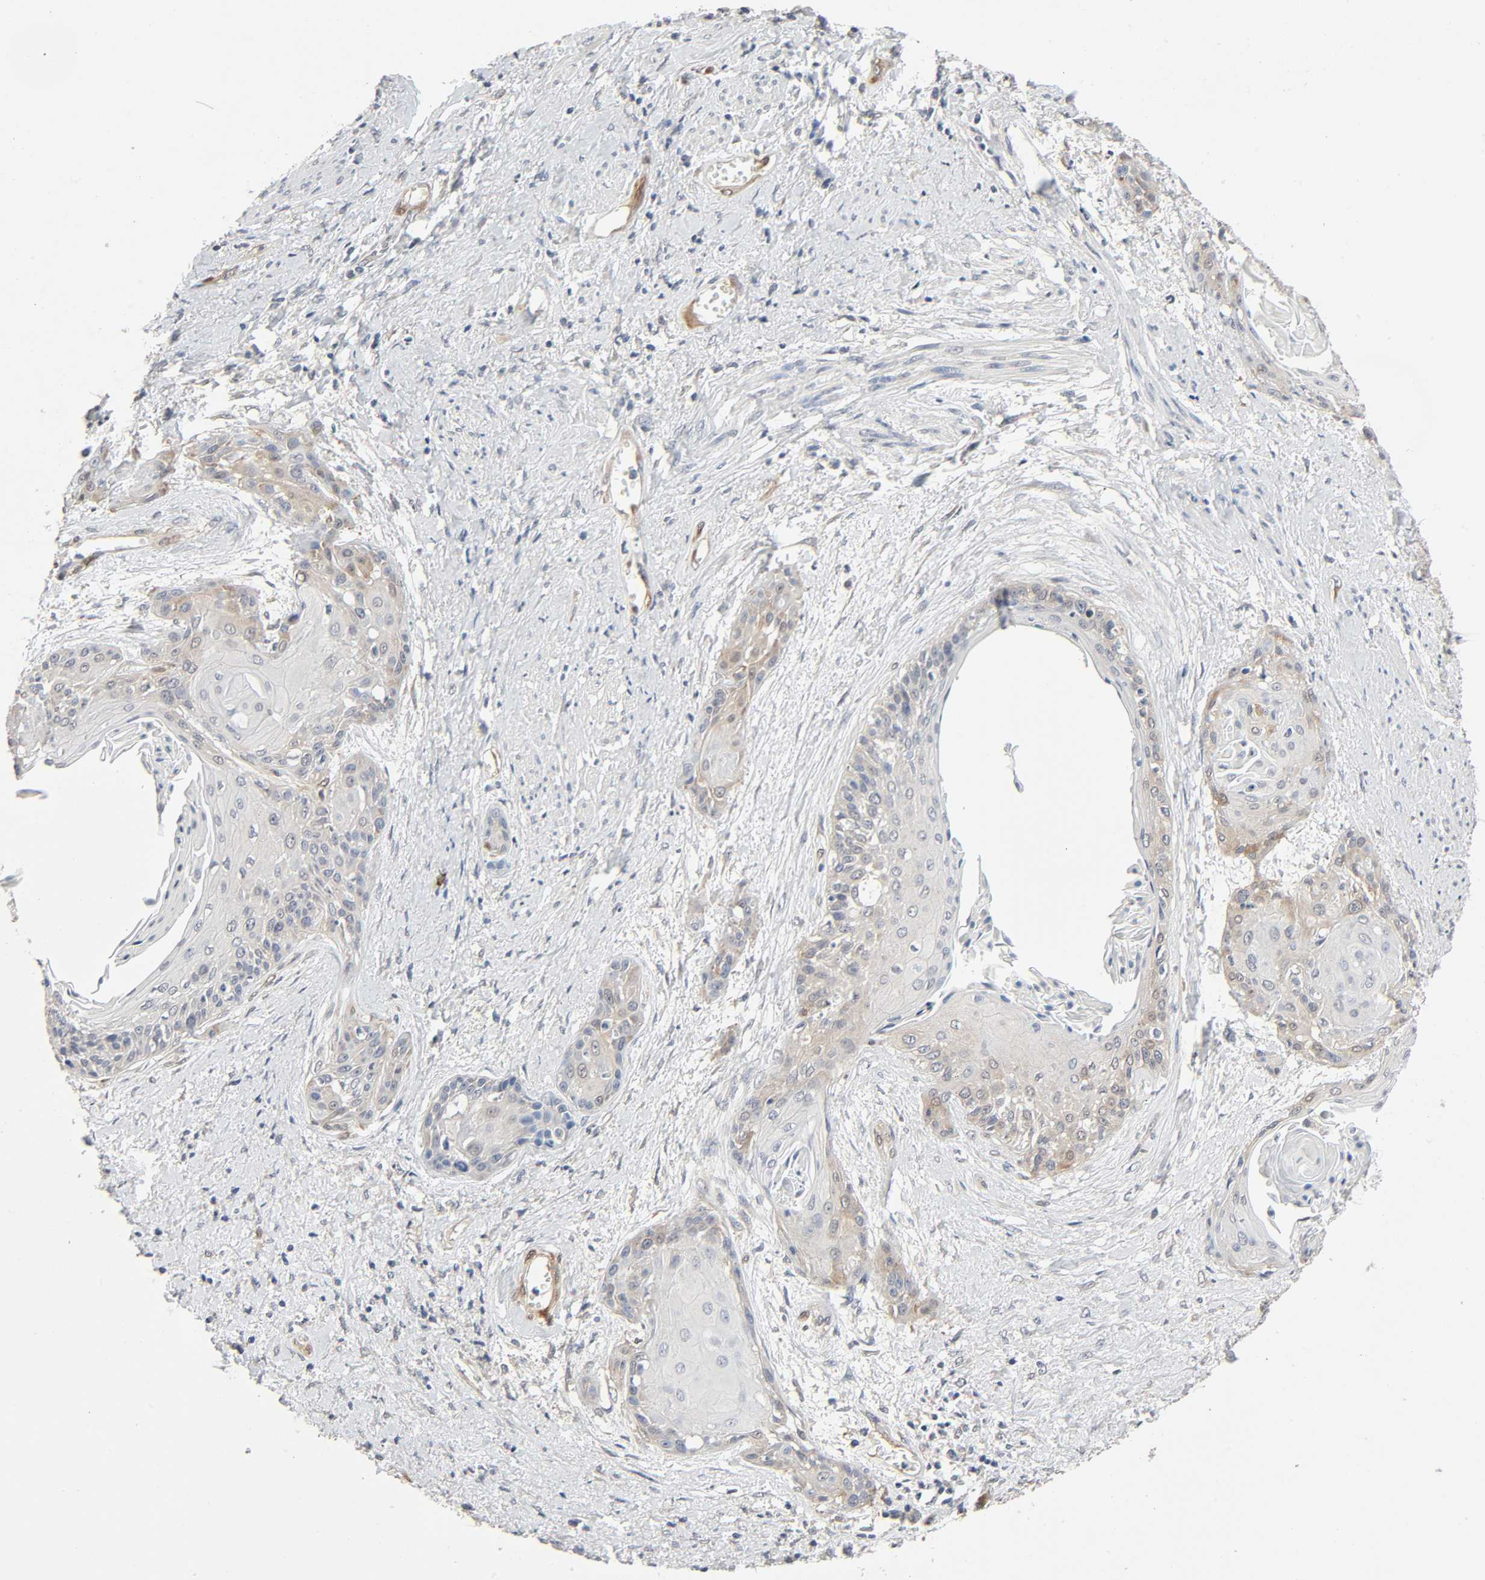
{"staining": {"intensity": "weak", "quantity": "25%-75%", "location": "cytoplasmic/membranous"}, "tissue": "cervical cancer", "cell_type": "Tumor cells", "image_type": "cancer", "snomed": [{"axis": "morphology", "description": "Squamous cell carcinoma, NOS"}, {"axis": "topography", "description": "Cervix"}], "caption": "Human cervical squamous cell carcinoma stained with a brown dye demonstrates weak cytoplasmic/membranous positive positivity in approximately 25%-75% of tumor cells.", "gene": "PTK2", "patient": {"sex": "female", "age": 57}}